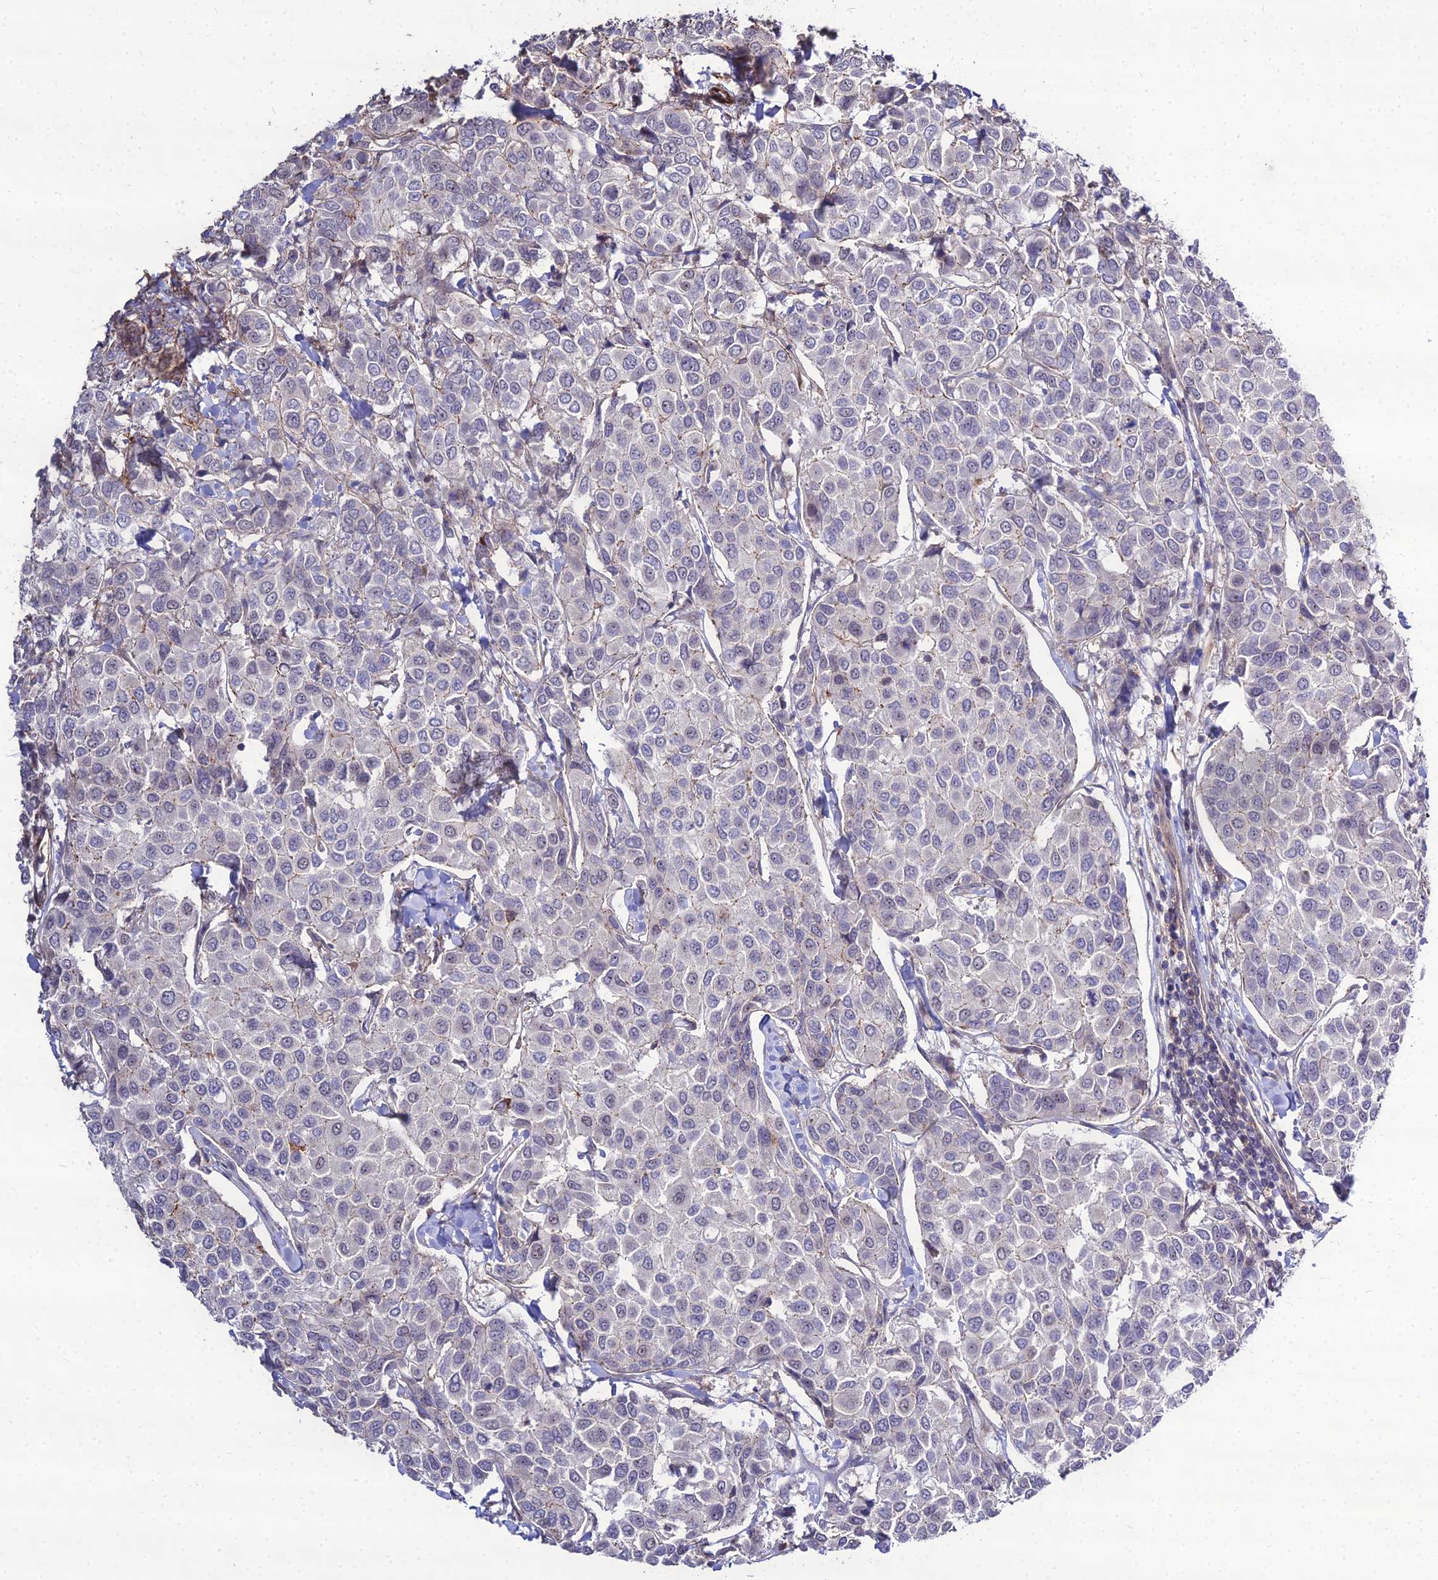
{"staining": {"intensity": "negative", "quantity": "none", "location": "none"}, "tissue": "breast cancer", "cell_type": "Tumor cells", "image_type": "cancer", "snomed": [{"axis": "morphology", "description": "Duct carcinoma"}, {"axis": "topography", "description": "Breast"}], "caption": "High power microscopy micrograph of an immunohistochemistry (IHC) micrograph of invasive ductal carcinoma (breast), revealing no significant positivity in tumor cells.", "gene": "TSPYL2", "patient": {"sex": "female", "age": 55}}